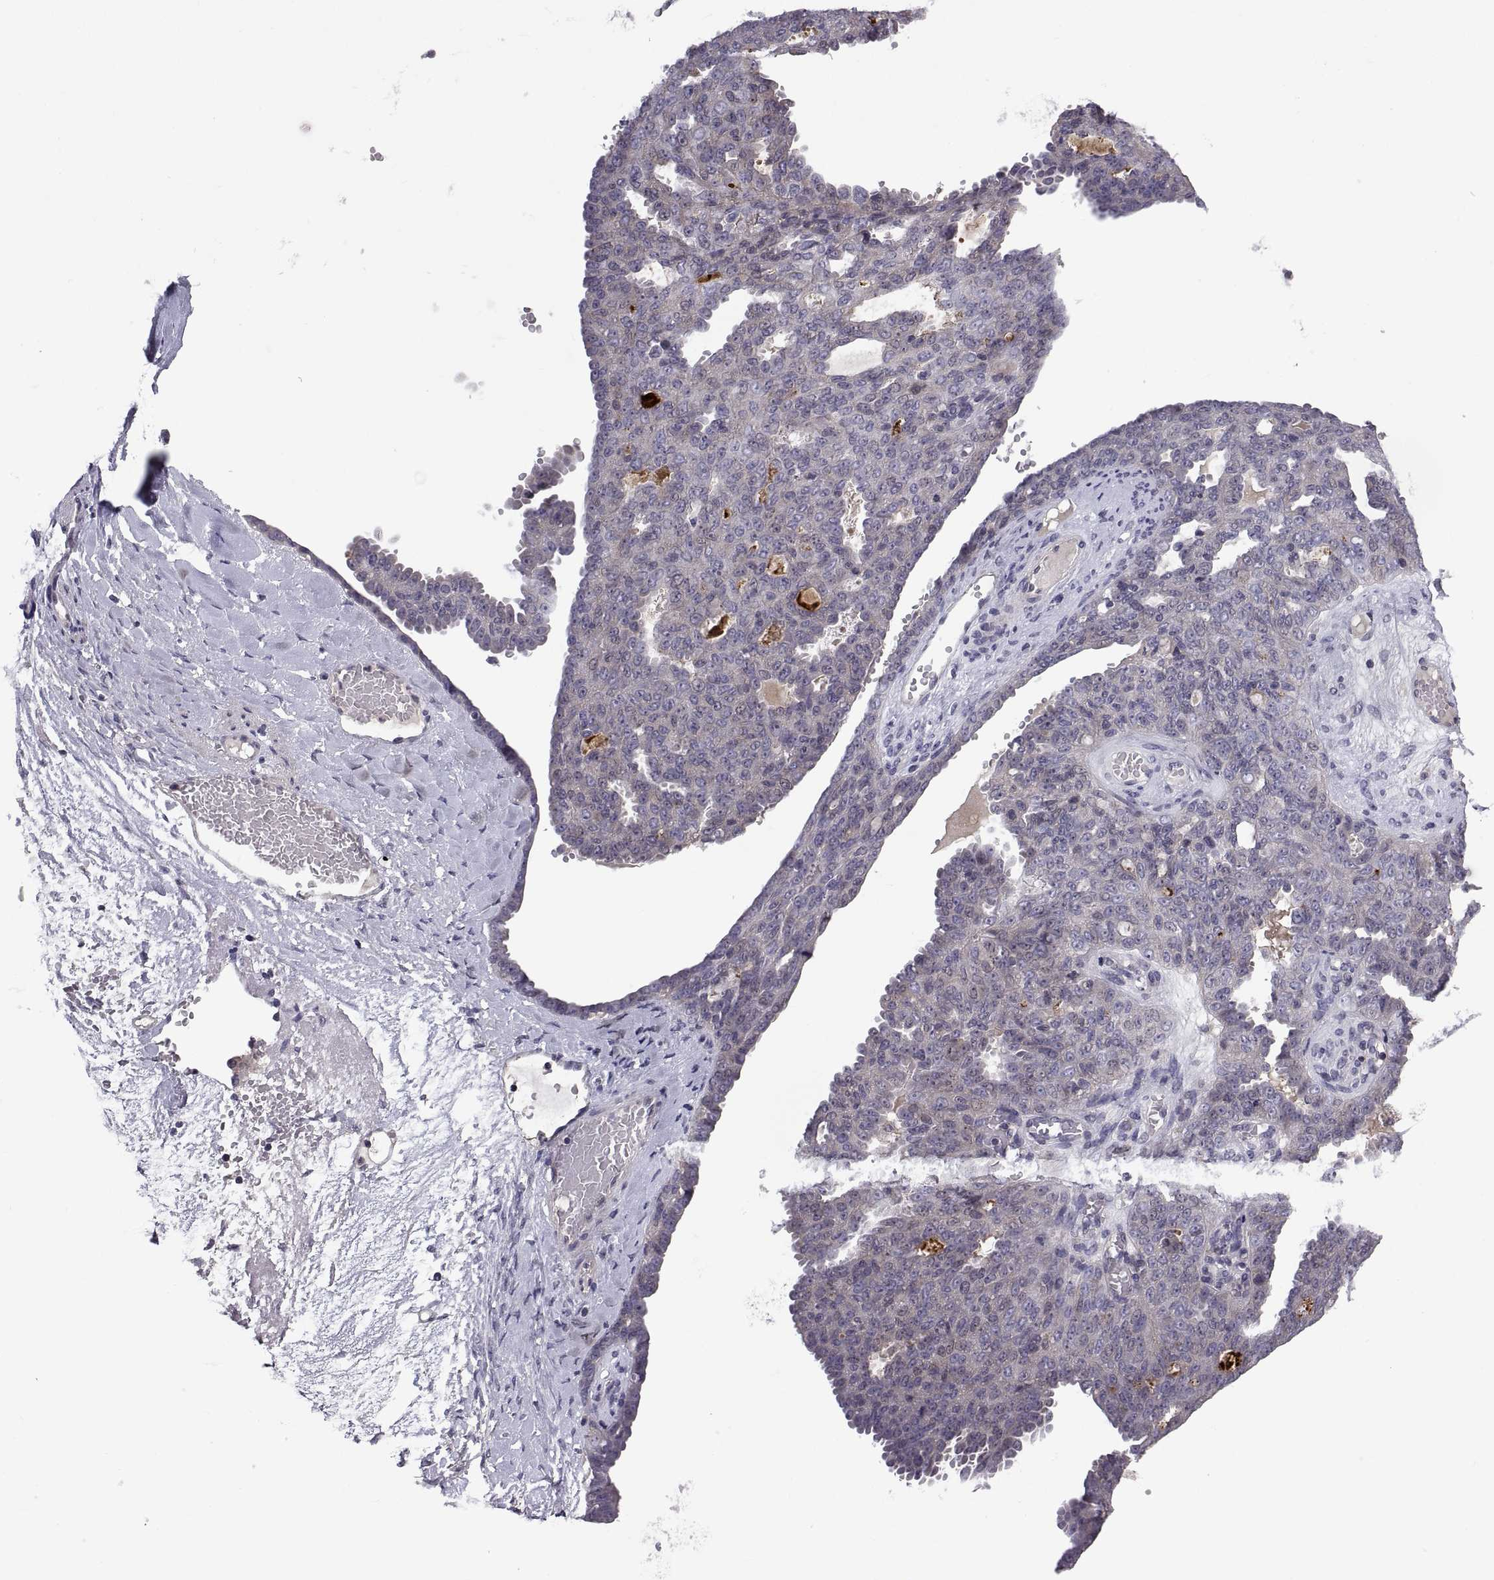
{"staining": {"intensity": "negative", "quantity": "none", "location": "none"}, "tissue": "ovarian cancer", "cell_type": "Tumor cells", "image_type": "cancer", "snomed": [{"axis": "morphology", "description": "Cystadenocarcinoma, serous, NOS"}, {"axis": "topography", "description": "Ovary"}], "caption": "A micrograph of ovarian serous cystadenocarcinoma stained for a protein reveals no brown staining in tumor cells.", "gene": "NPTX2", "patient": {"sex": "female", "age": 71}}